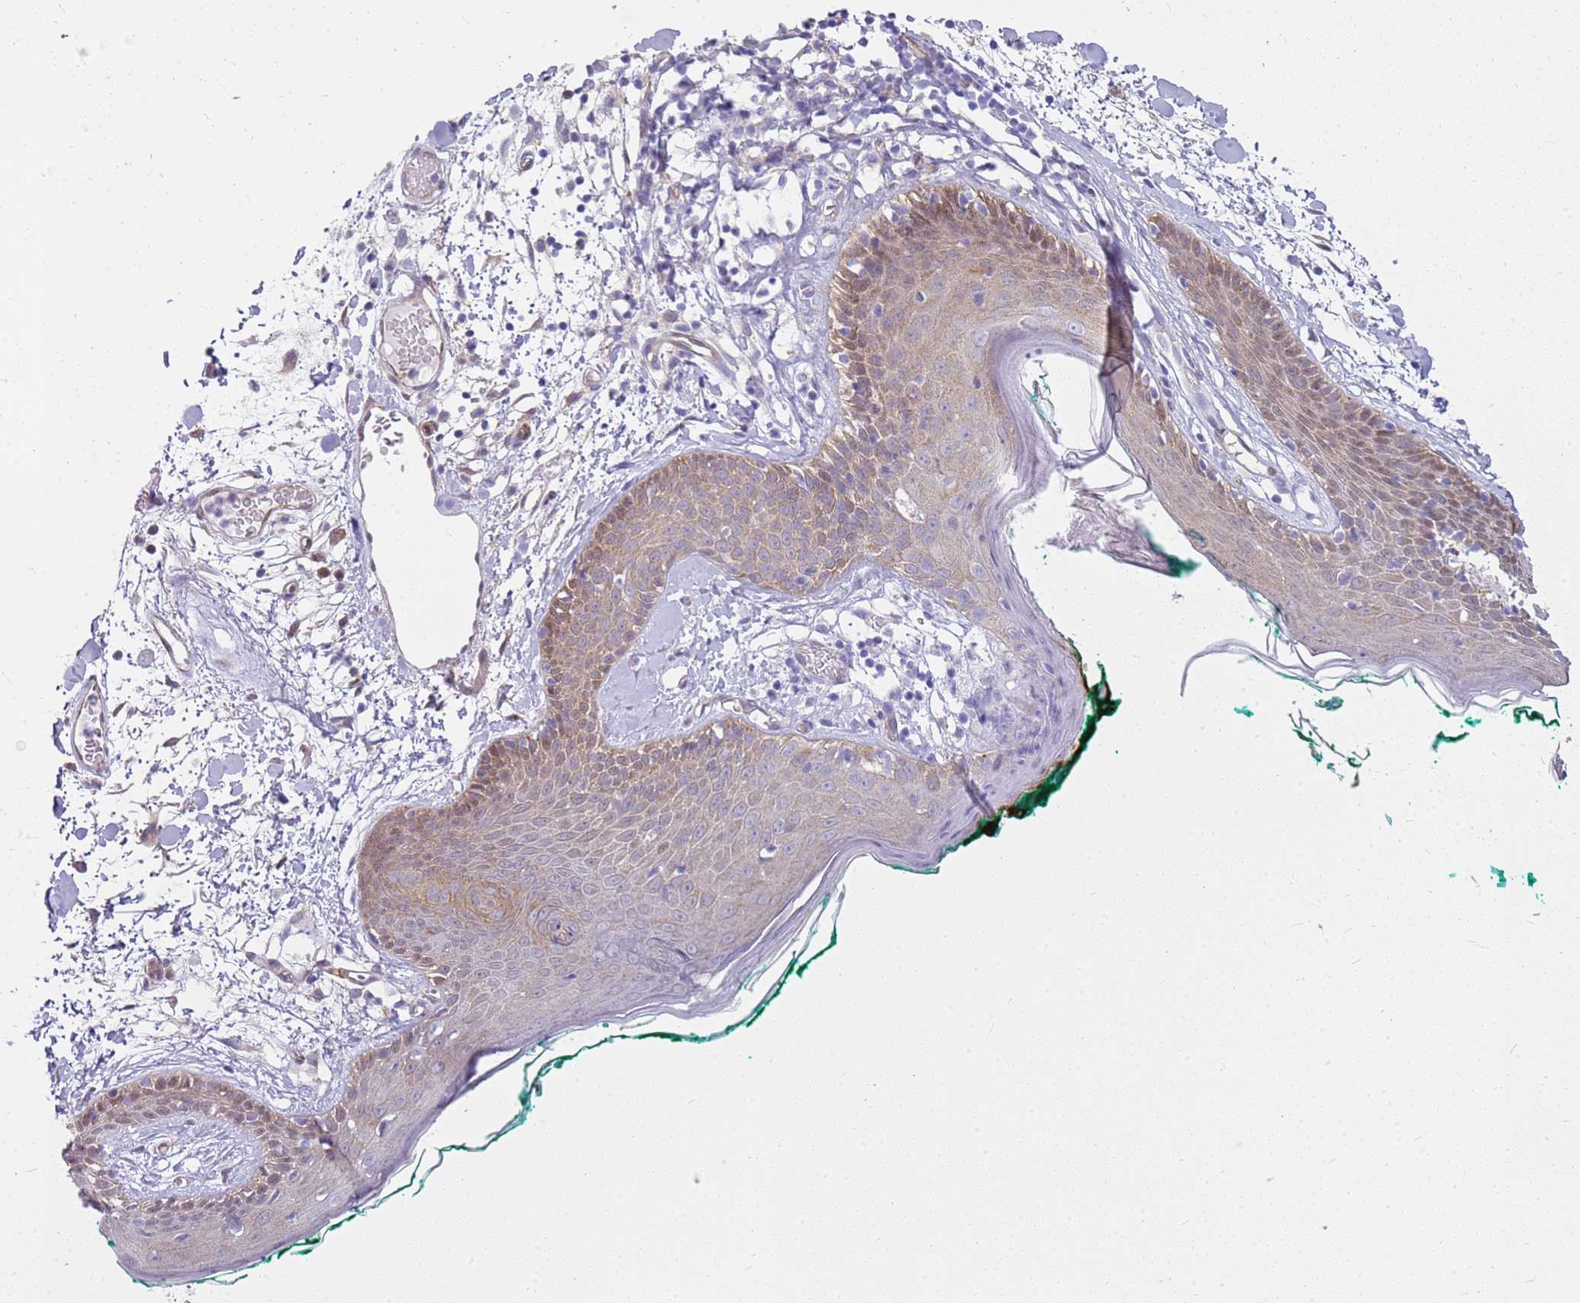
{"staining": {"intensity": "negative", "quantity": "none", "location": "none"}, "tissue": "skin", "cell_type": "Fibroblasts", "image_type": "normal", "snomed": [{"axis": "morphology", "description": "Normal tissue, NOS"}, {"axis": "topography", "description": "Skin"}], "caption": "An image of skin stained for a protein displays no brown staining in fibroblasts. (DAB (3,3'-diaminobenzidine) IHC with hematoxylin counter stain).", "gene": "YWHAE", "patient": {"sex": "male", "age": 79}}